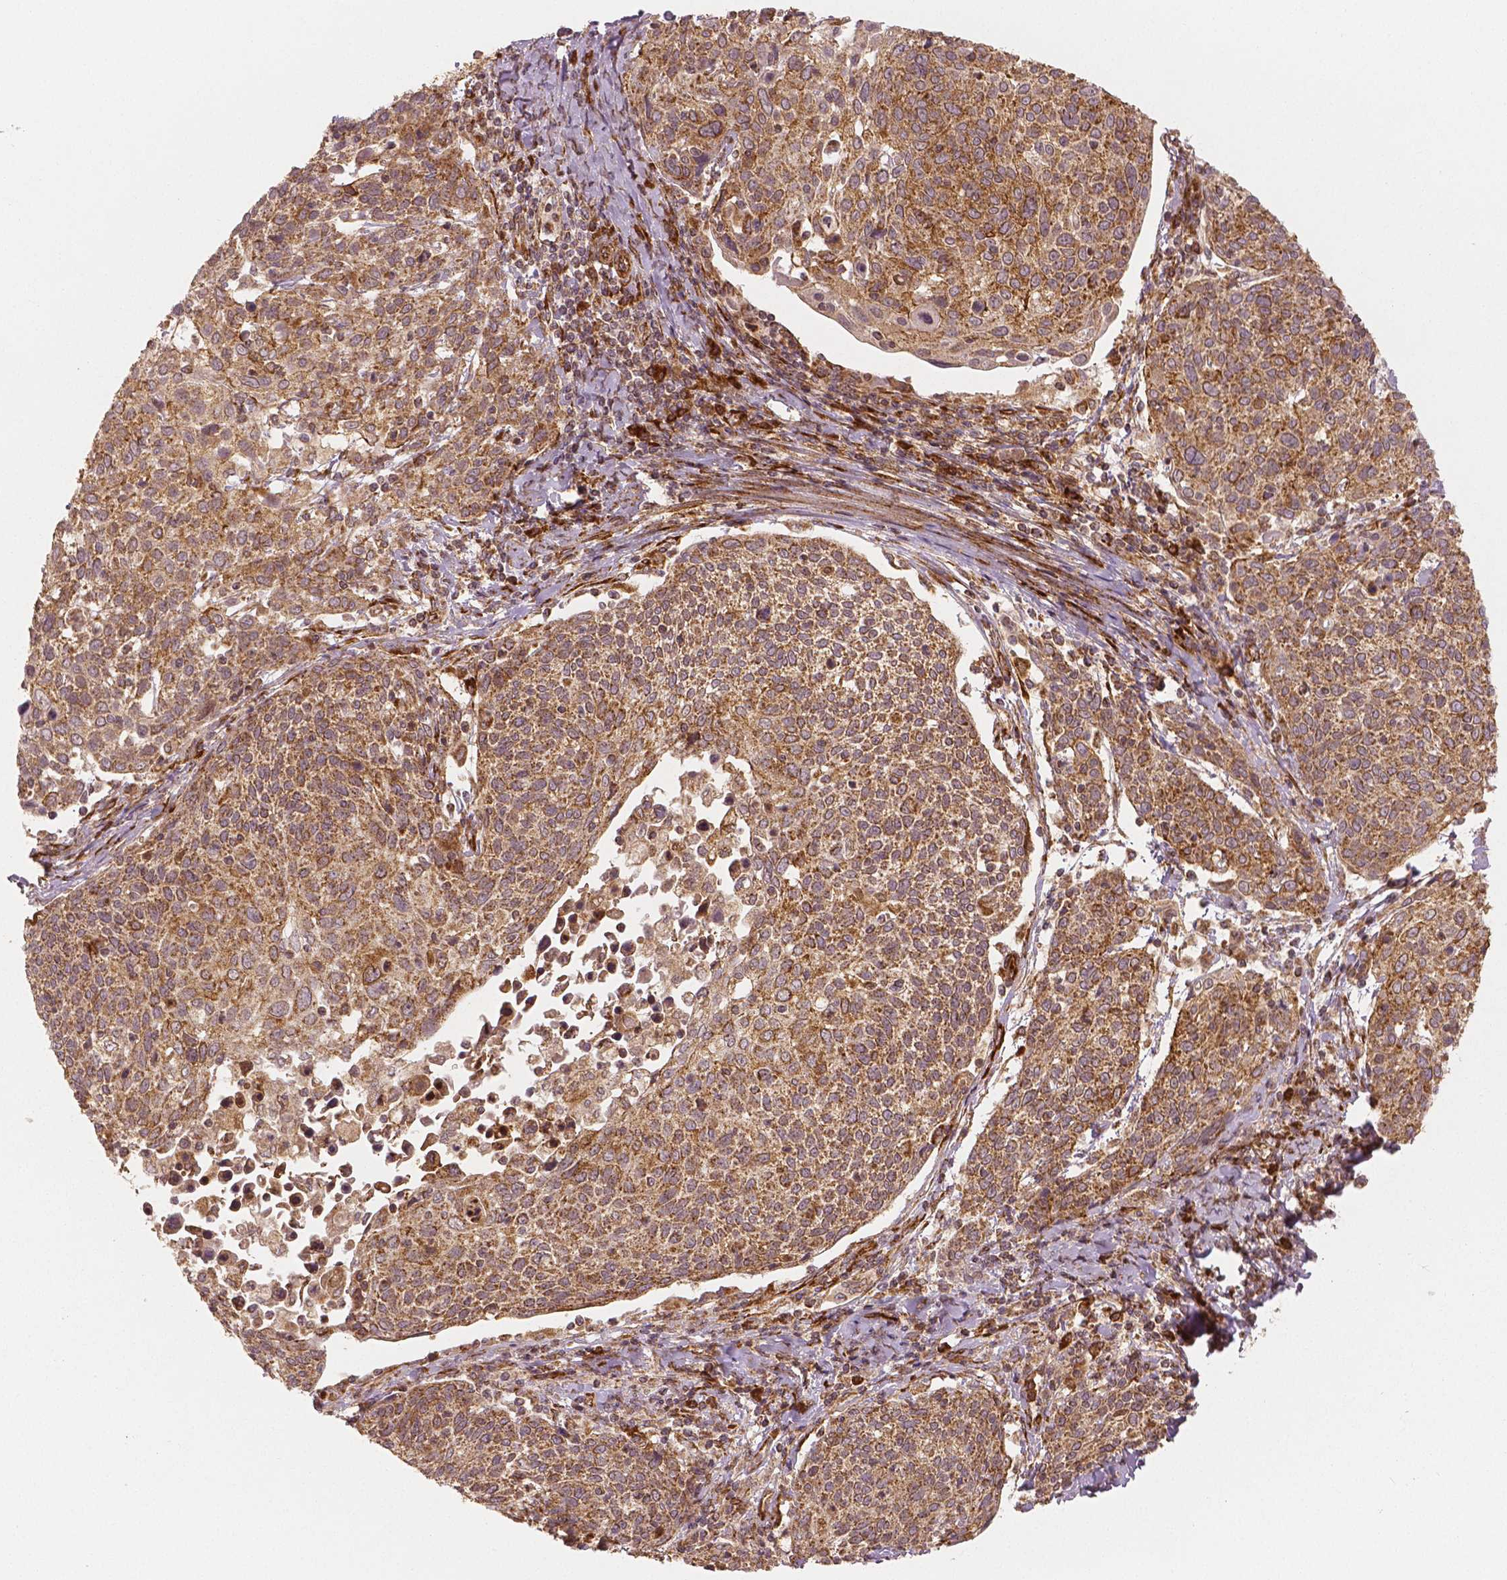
{"staining": {"intensity": "moderate", "quantity": ">75%", "location": "cytoplasmic/membranous"}, "tissue": "cervical cancer", "cell_type": "Tumor cells", "image_type": "cancer", "snomed": [{"axis": "morphology", "description": "Squamous cell carcinoma, NOS"}, {"axis": "topography", "description": "Cervix"}], "caption": "Squamous cell carcinoma (cervical) stained with a protein marker shows moderate staining in tumor cells.", "gene": "PGAM5", "patient": {"sex": "female", "age": 61}}